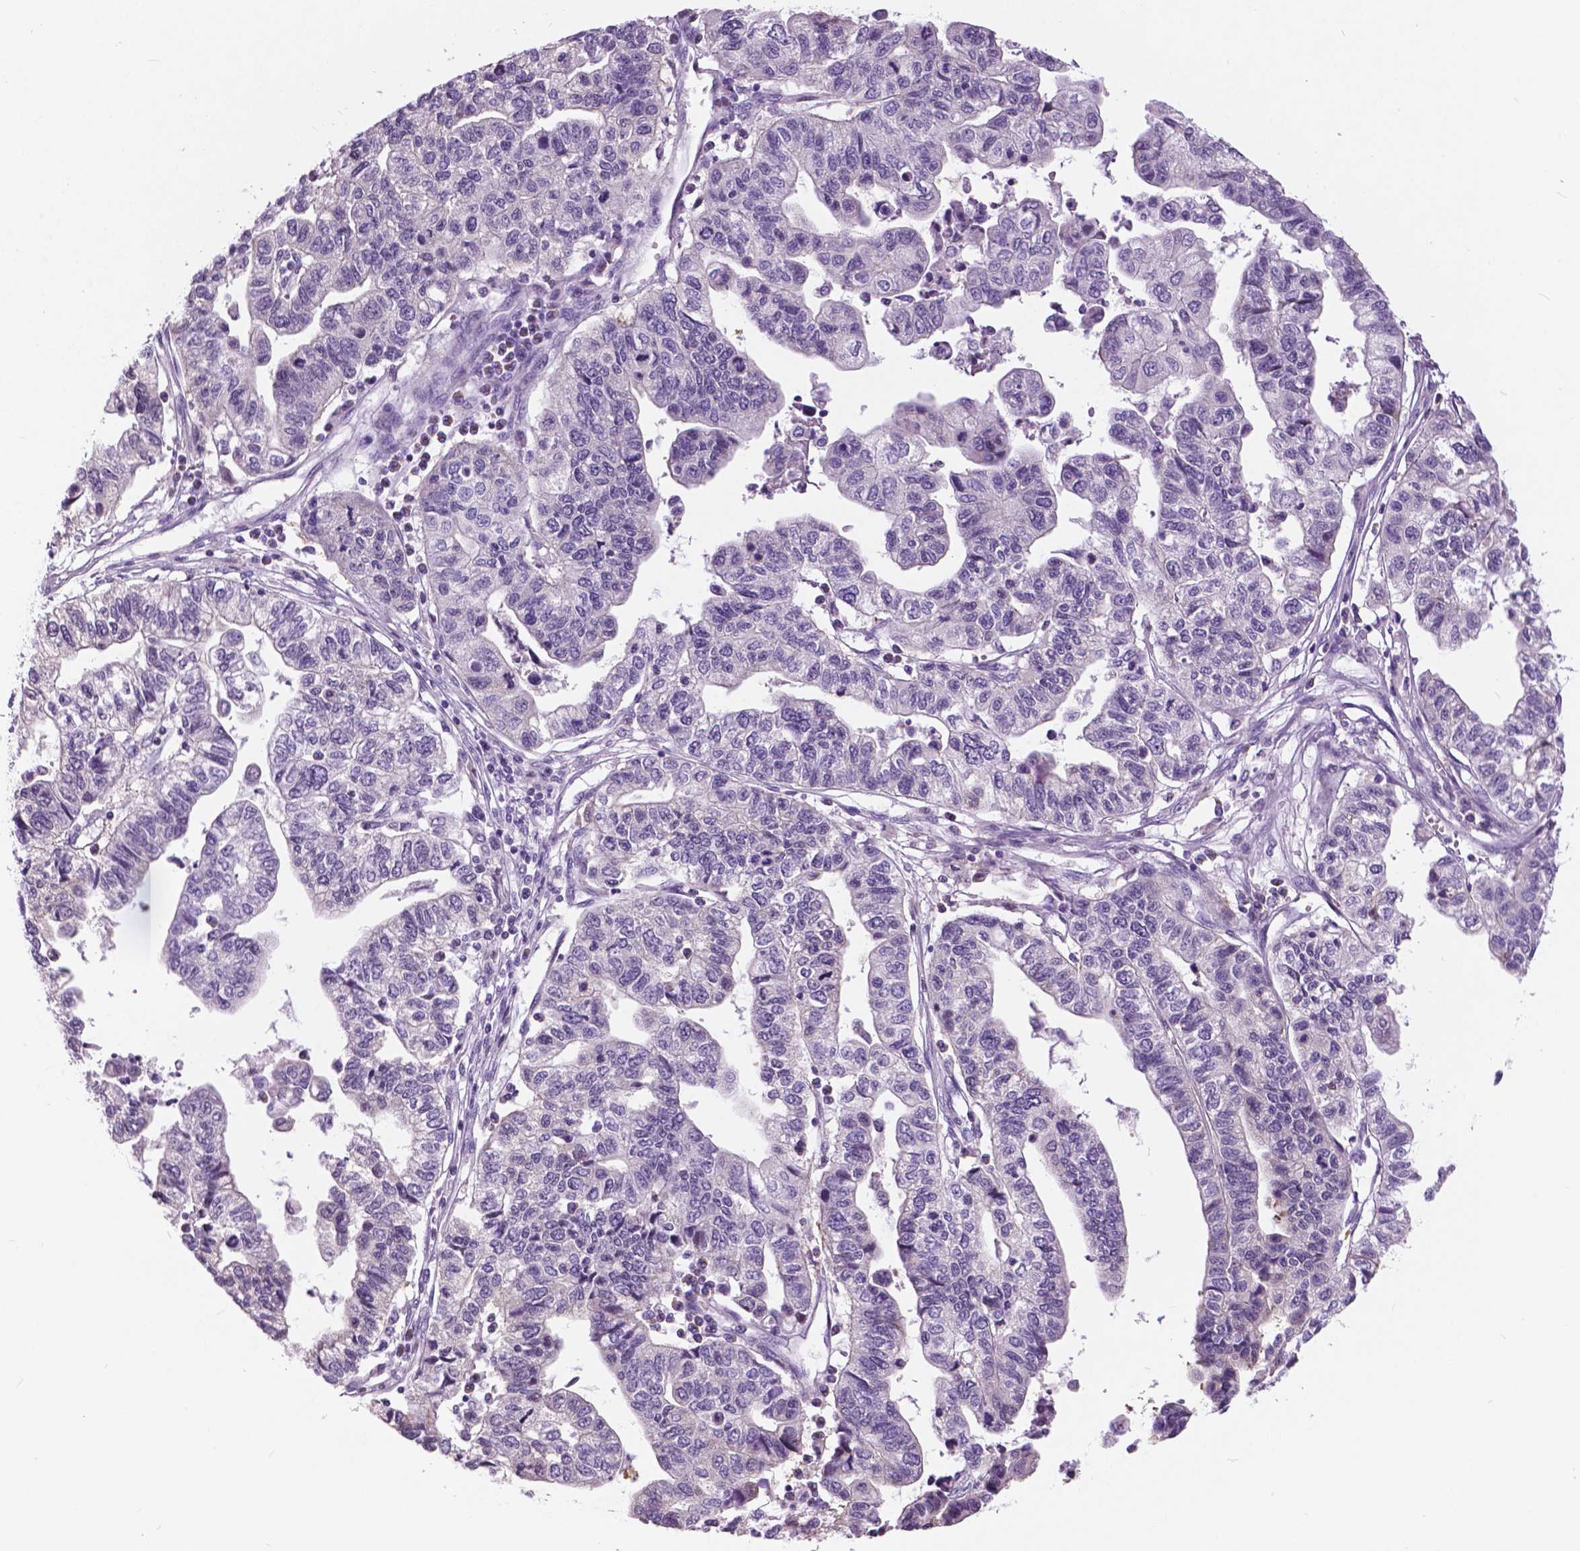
{"staining": {"intensity": "negative", "quantity": "none", "location": "none"}, "tissue": "stomach cancer", "cell_type": "Tumor cells", "image_type": "cancer", "snomed": [{"axis": "morphology", "description": "Adenocarcinoma, NOS"}, {"axis": "topography", "description": "Stomach, upper"}], "caption": "Adenocarcinoma (stomach) was stained to show a protein in brown. There is no significant staining in tumor cells.", "gene": "TP53TG5", "patient": {"sex": "female", "age": 67}}